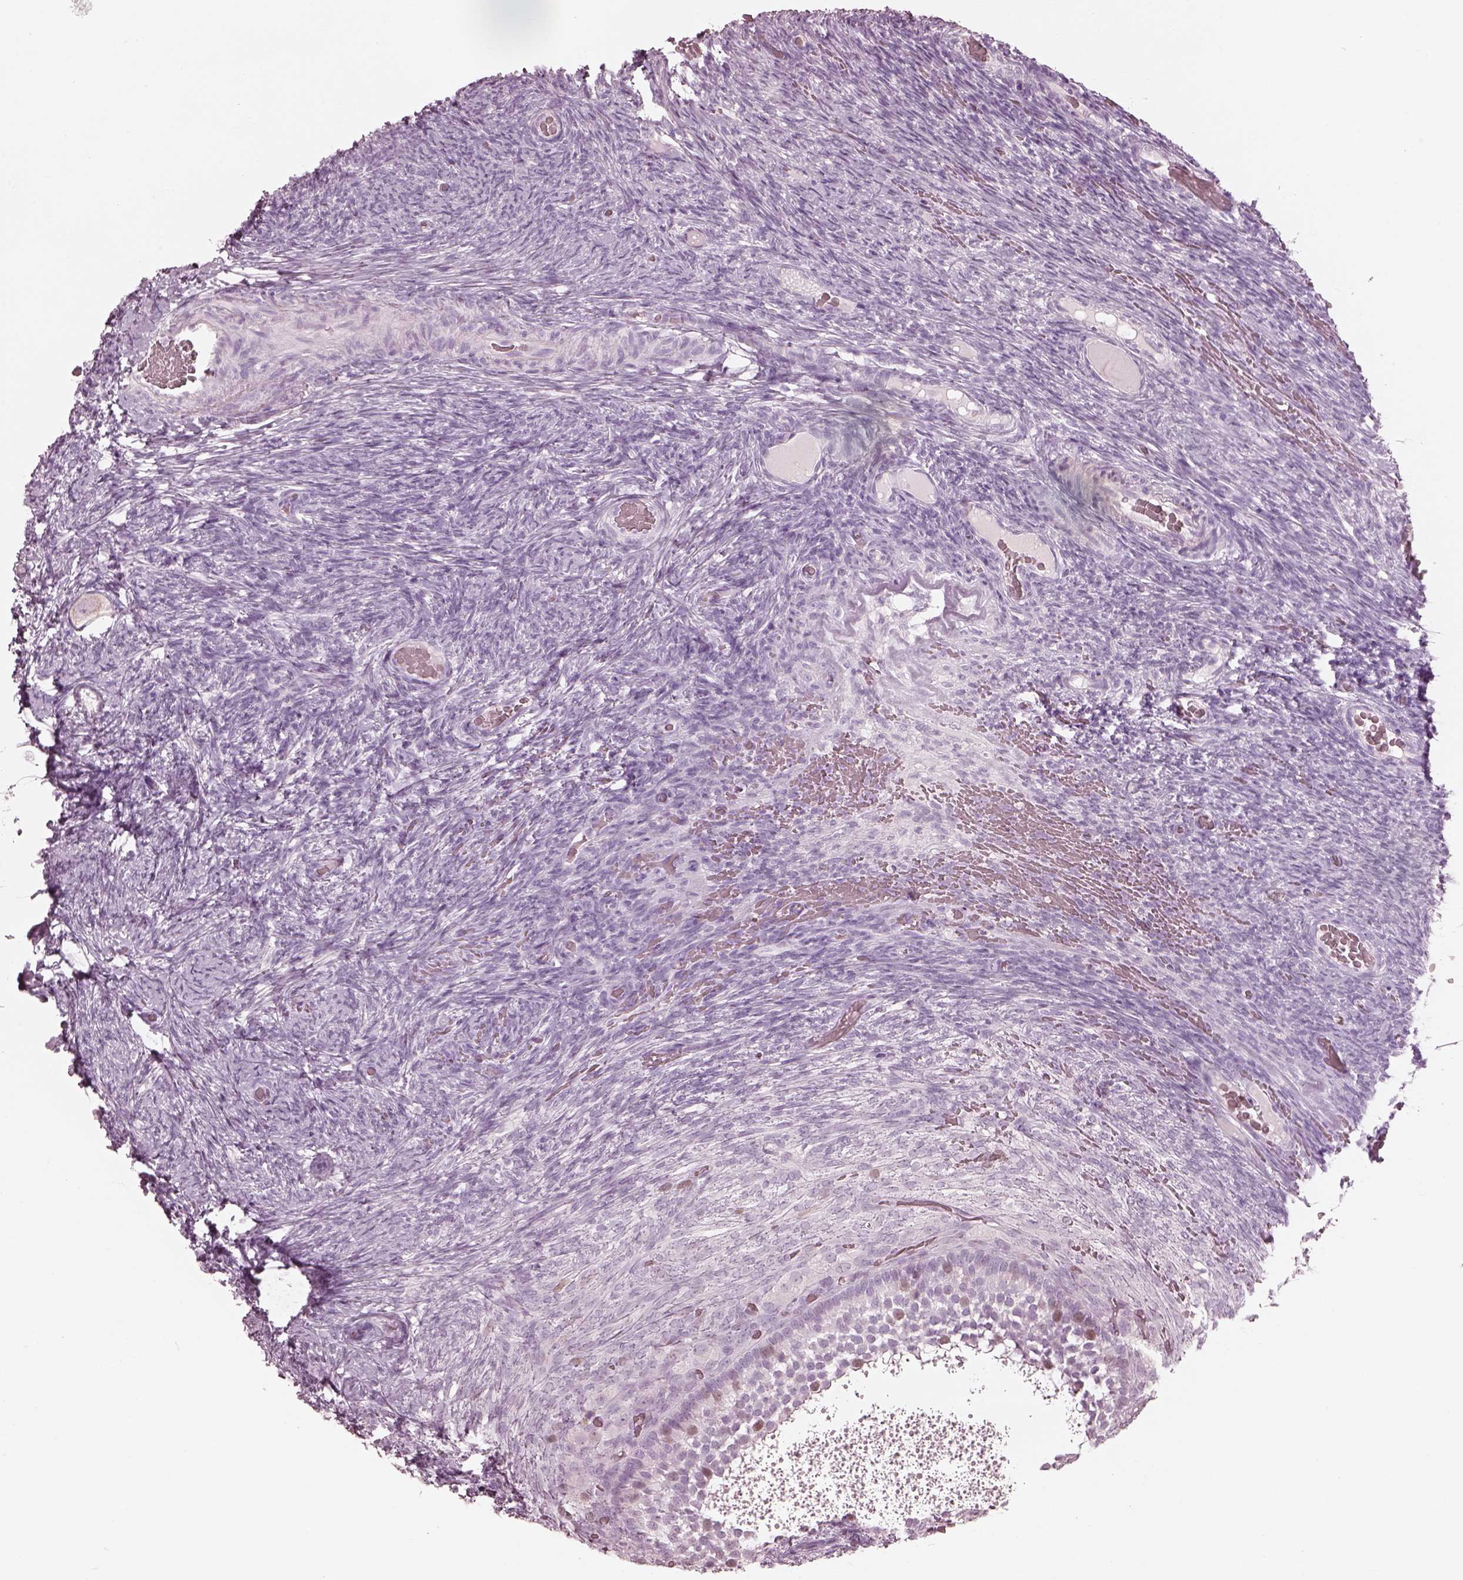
{"staining": {"intensity": "negative", "quantity": "none", "location": "none"}, "tissue": "ovary", "cell_type": "Ovarian stroma cells", "image_type": "normal", "snomed": [{"axis": "morphology", "description": "Normal tissue, NOS"}, {"axis": "topography", "description": "Ovary"}], "caption": "The image shows no significant positivity in ovarian stroma cells of ovary.", "gene": "KRTAP24", "patient": {"sex": "female", "age": 34}}